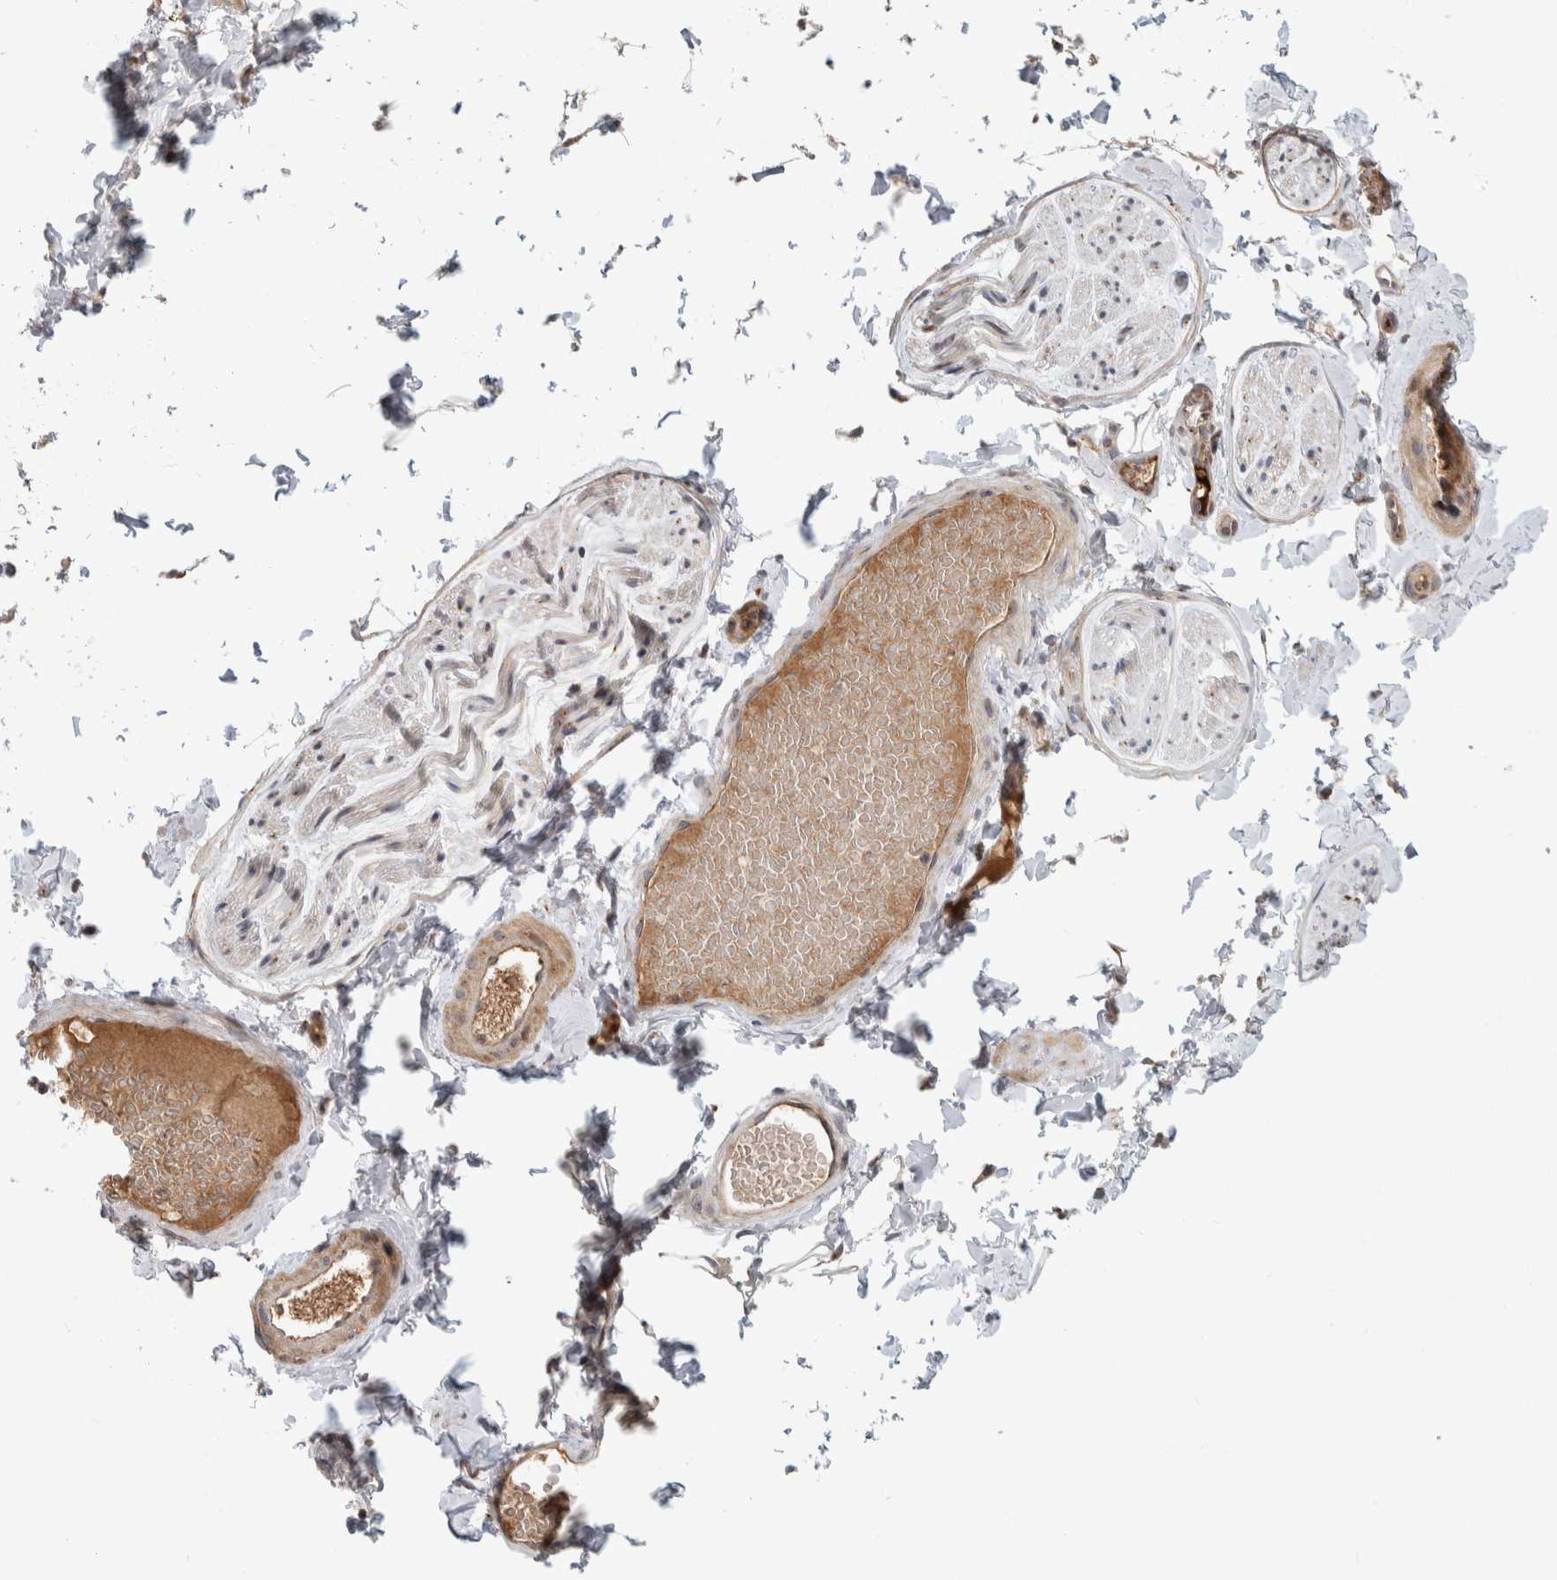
{"staining": {"intensity": "moderate", "quantity": ">75%", "location": "cytoplasmic/membranous"}, "tissue": "adipose tissue", "cell_type": "Adipocytes", "image_type": "normal", "snomed": [{"axis": "morphology", "description": "Normal tissue, NOS"}, {"axis": "topography", "description": "Adipose tissue"}, {"axis": "topography", "description": "Vascular tissue"}, {"axis": "topography", "description": "Peripheral nerve tissue"}], "caption": "Adipose tissue stained for a protein (brown) reveals moderate cytoplasmic/membranous positive staining in about >75% of adipocytes.", "gene": "MSL1", "patient": {"sex": "male", "age": 25}}